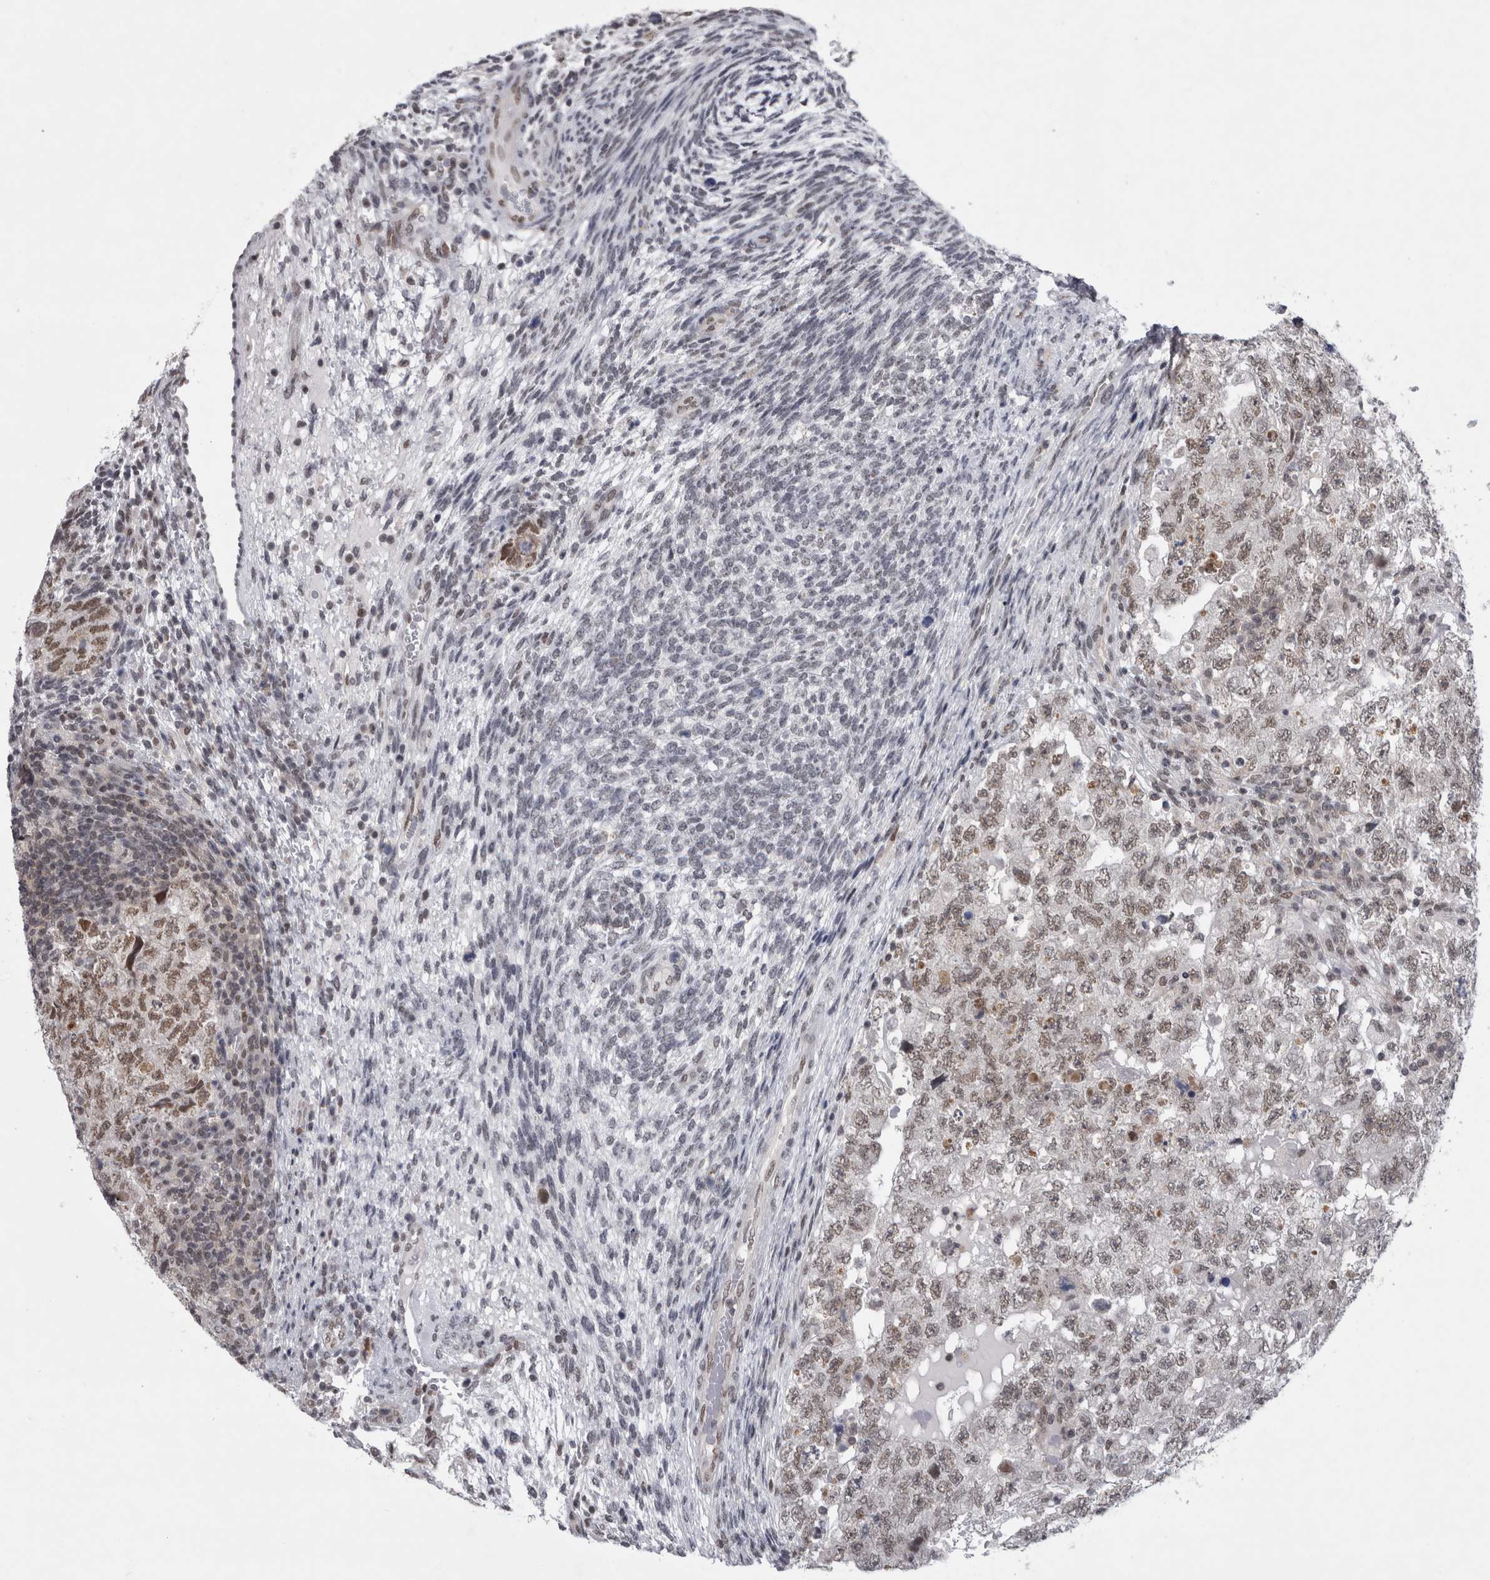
{"staining": {"intensity": "moderate", "quantity": ">75%", "location": "nuclear"}, "tissue": "testis cancer", "cell_type": "Tumor cells", "image_type": "cancer", "snomed": [{"axis": "morphology", "description": "Carcinoma, Embryonal, NOS"}, {"axis": "topography", "description": "Testis"}], "caption": "Immunohistochemical staining of human testis cancer (embryonal carcinoma) displays medium levels of moderate nuclear staining in about >75% of tumor cells. The protein of interest is stained brown, and the nuclei are stained in blue (DAB (3,3'-diaminobenzidine) IHC with brightfield microscopy, high magnification).", "gene": "PSMB2", "patient": {"sex": "male", "age": 36}}